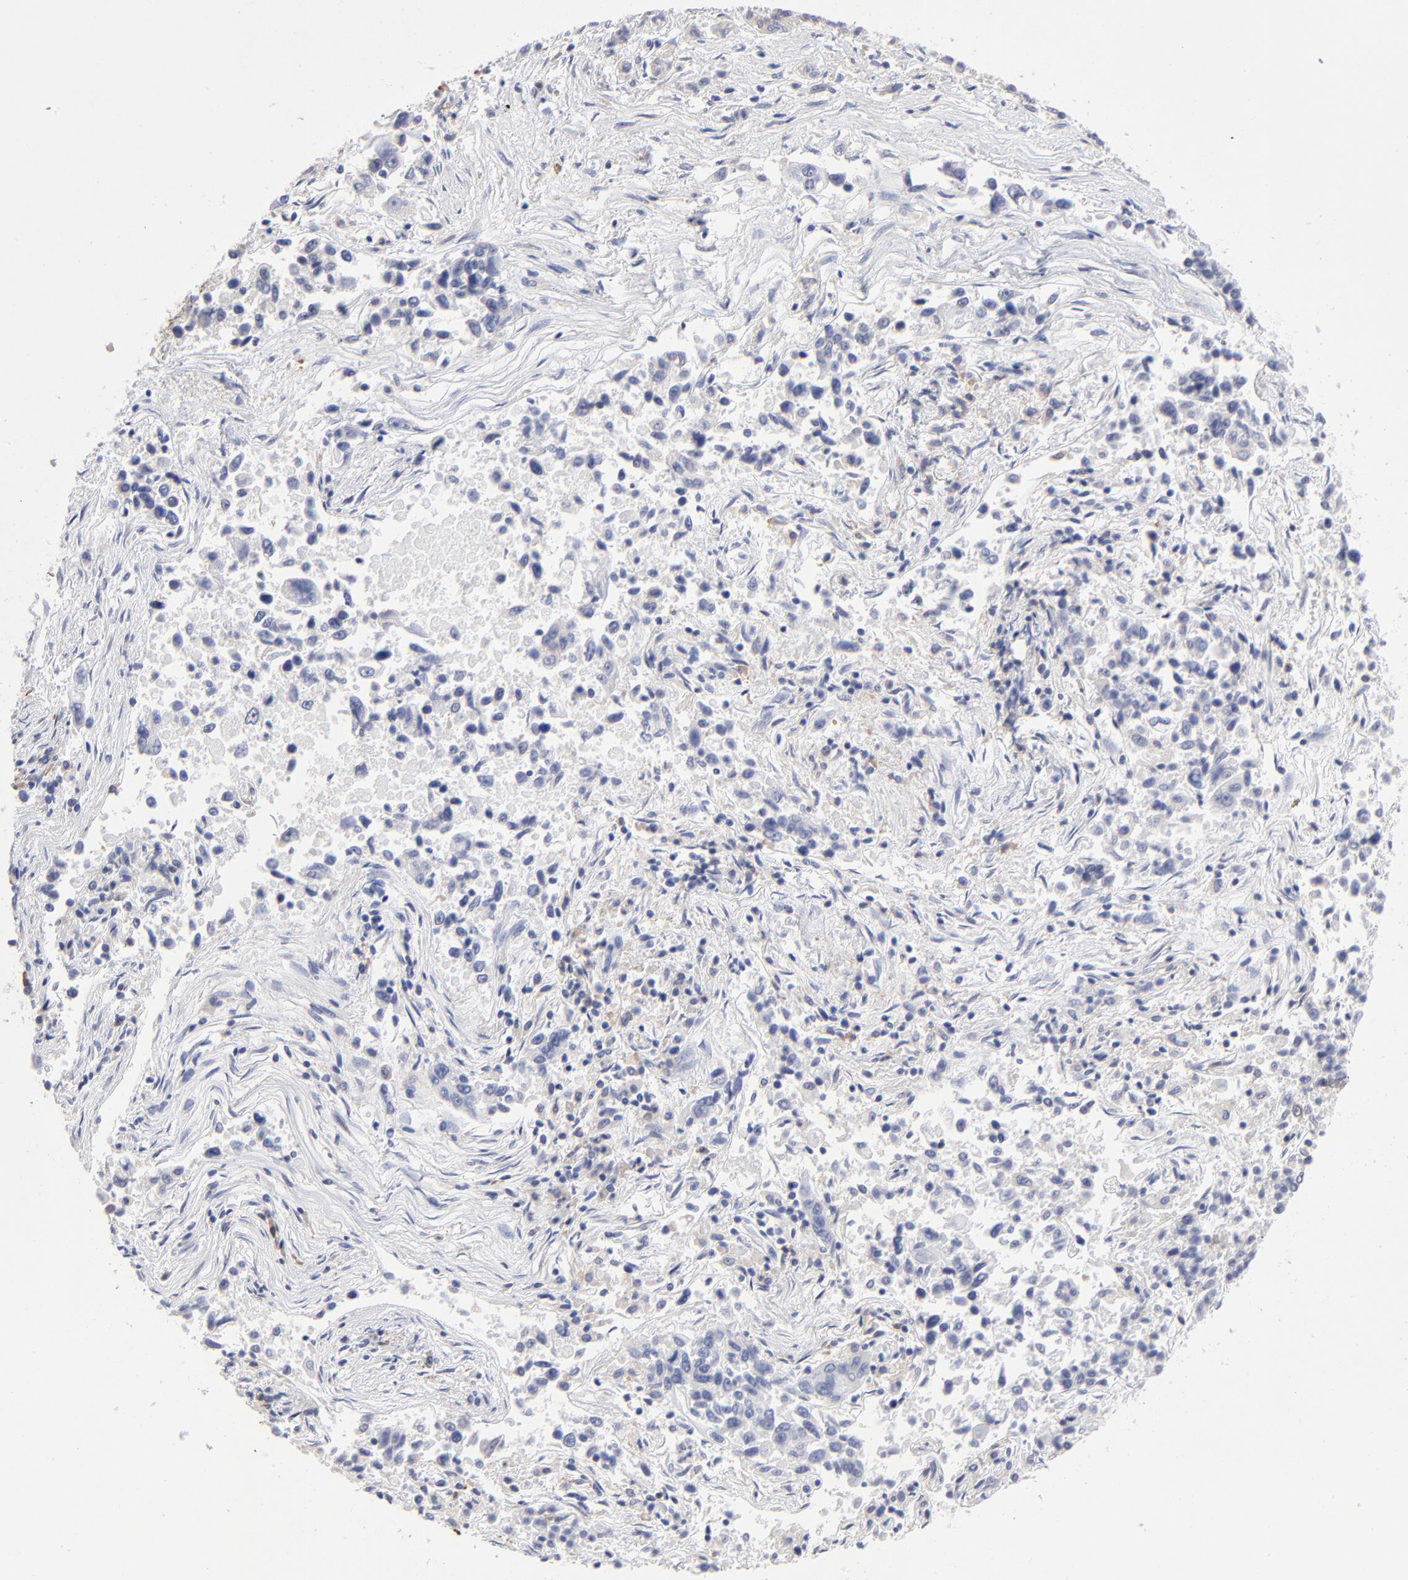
{"staining": {"intensity": "negative", "quantity": "none", "location": "none"}, "tissue": "lung cancer", "cell_type": "Tumor cells", "image_type": "cancer", "snomed": [{"axis": "morphology", "description": "Adenocarcinoma, NOS"}, {"axis": "topography", "description": "Lung"}], "caption": "DAB immunohistochemical staining of lung cancer reveals no significant positivity in tumor cells.", "gene": "LAT2", "patient": {"sex": "male", "age": 84}}